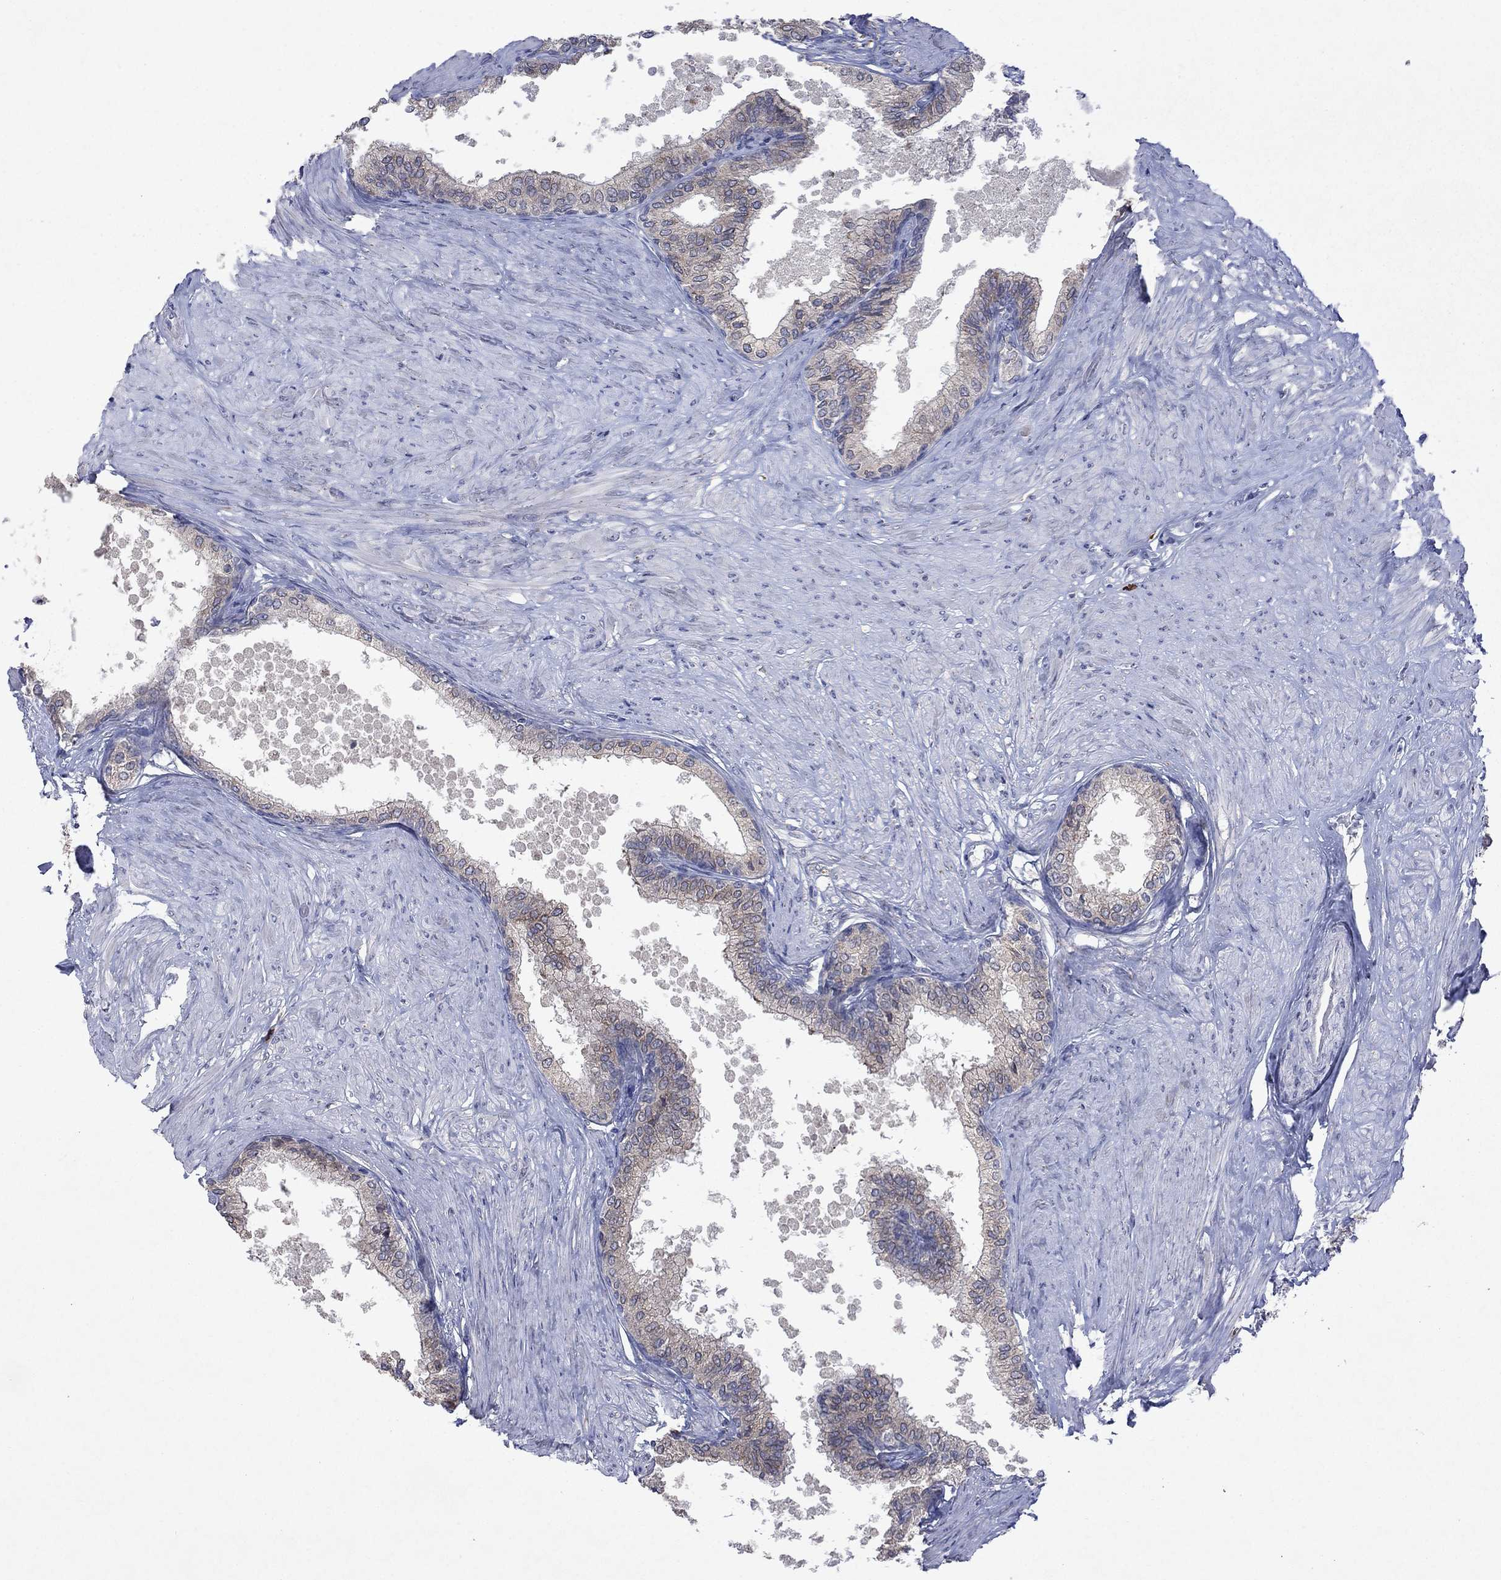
{"staining": {"intensity": "negative", "quantity": "none", "location": "none"}, "tissue": "prostate", "cell_type": "Glandular cells", "image_type": "normal", "snomed": [{"axis": "morphology", "description": "Normal tissue, NOS"}, {"axis": "topography", "description": "Prostate"}], "caption": "This is an IHC image of normal prostate. There is no staining in glandular cells.", "gene": "TMEM97", "patient": {"sex": "male", "age": 63}}